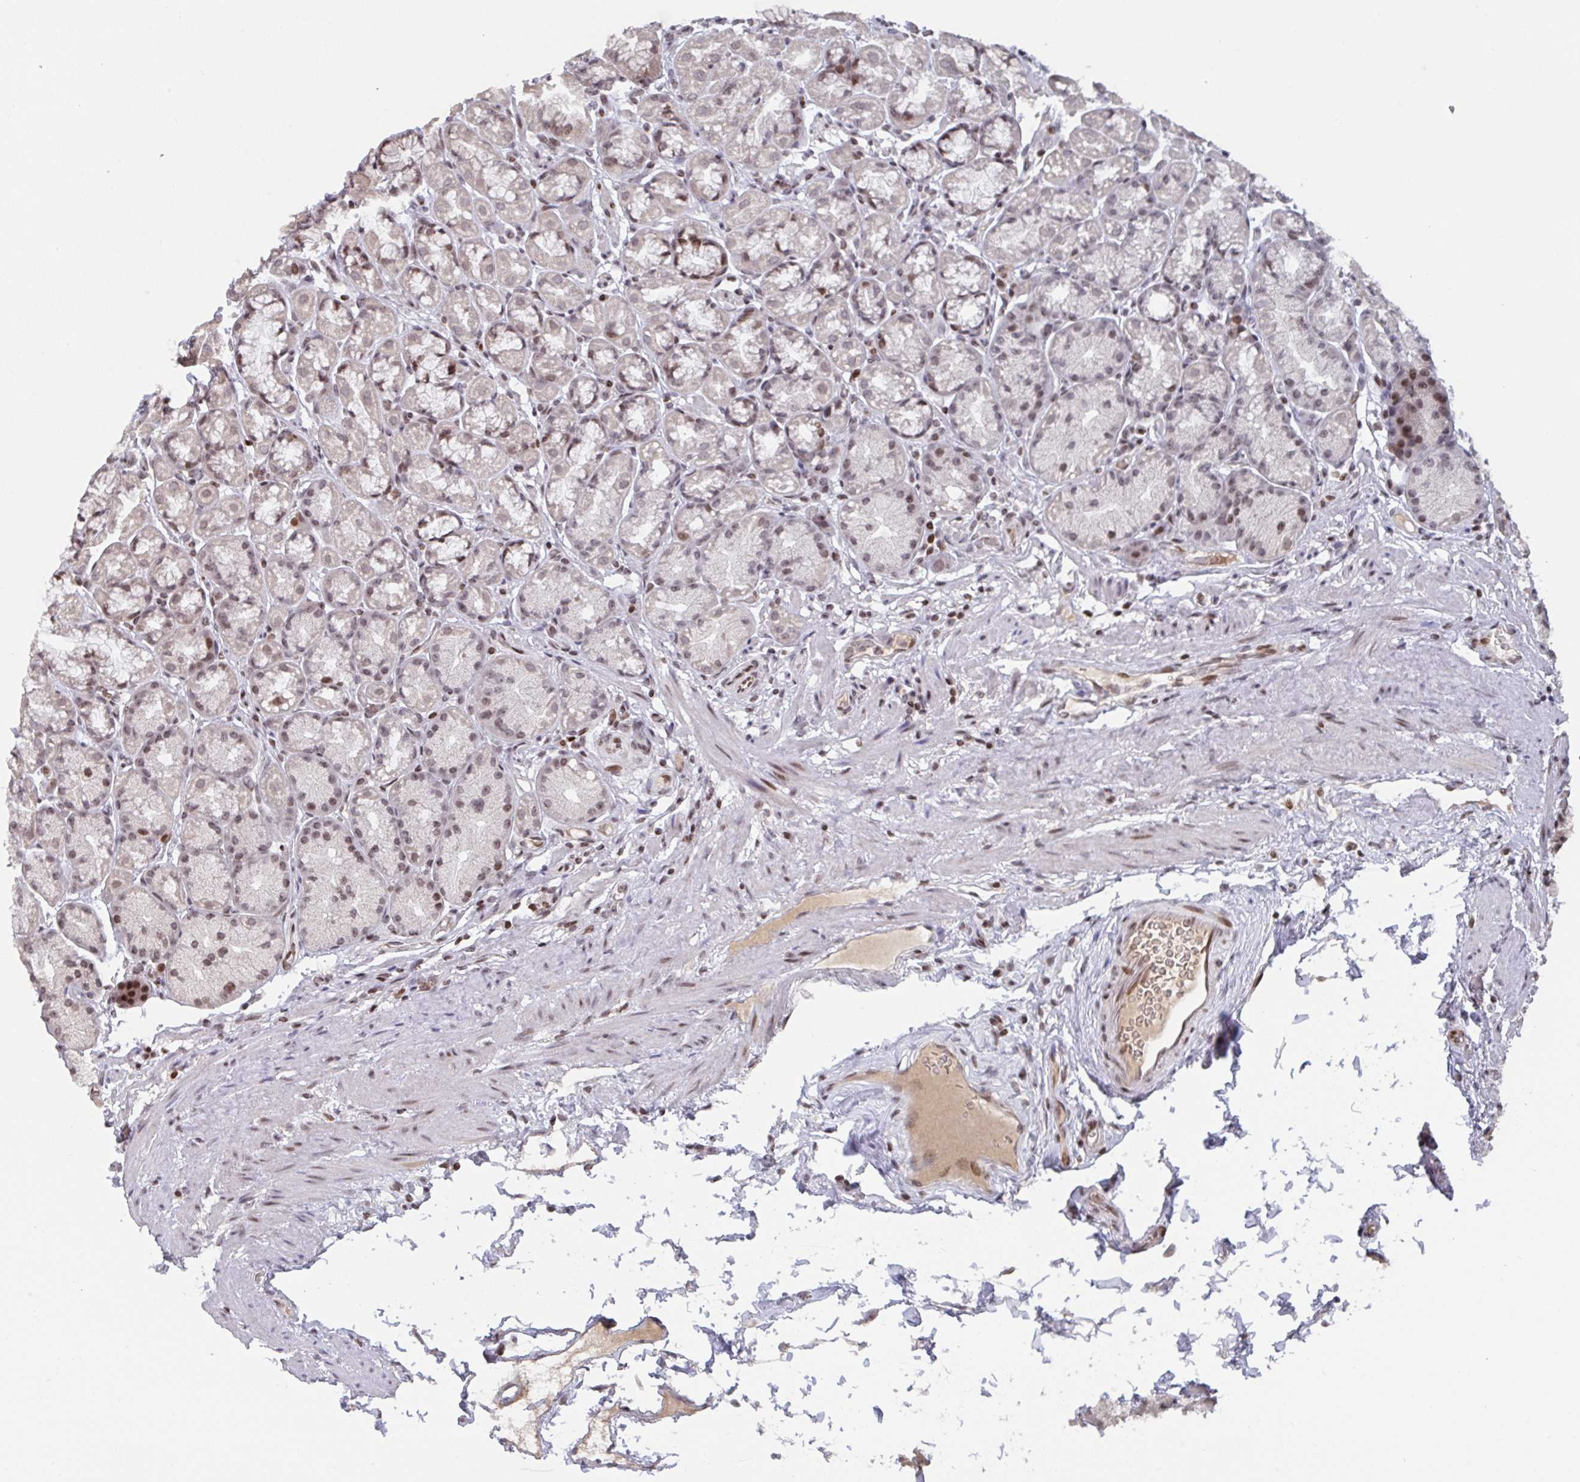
{"staining": {"intensity": "moderate", "quantity": "25%-75%", "location": "nuclear"}, "tissue": "stomach", "cell_type": "Glandular cells", "image_type": "normal", "snomed": [{"axis": "morphology", "description": "Normal tissue, NOS"}, {"axis": "topography", "description": "Stomach, lower"}], "caption": "This photomicrograph displays immunohistochemistry staining of unremarkable stomach, with medium moderate nuclear expression in approximately 25%-75% of glandular cells.", "gene": "PCDHB8", "patient": {"sex": "male", "age": 67}}